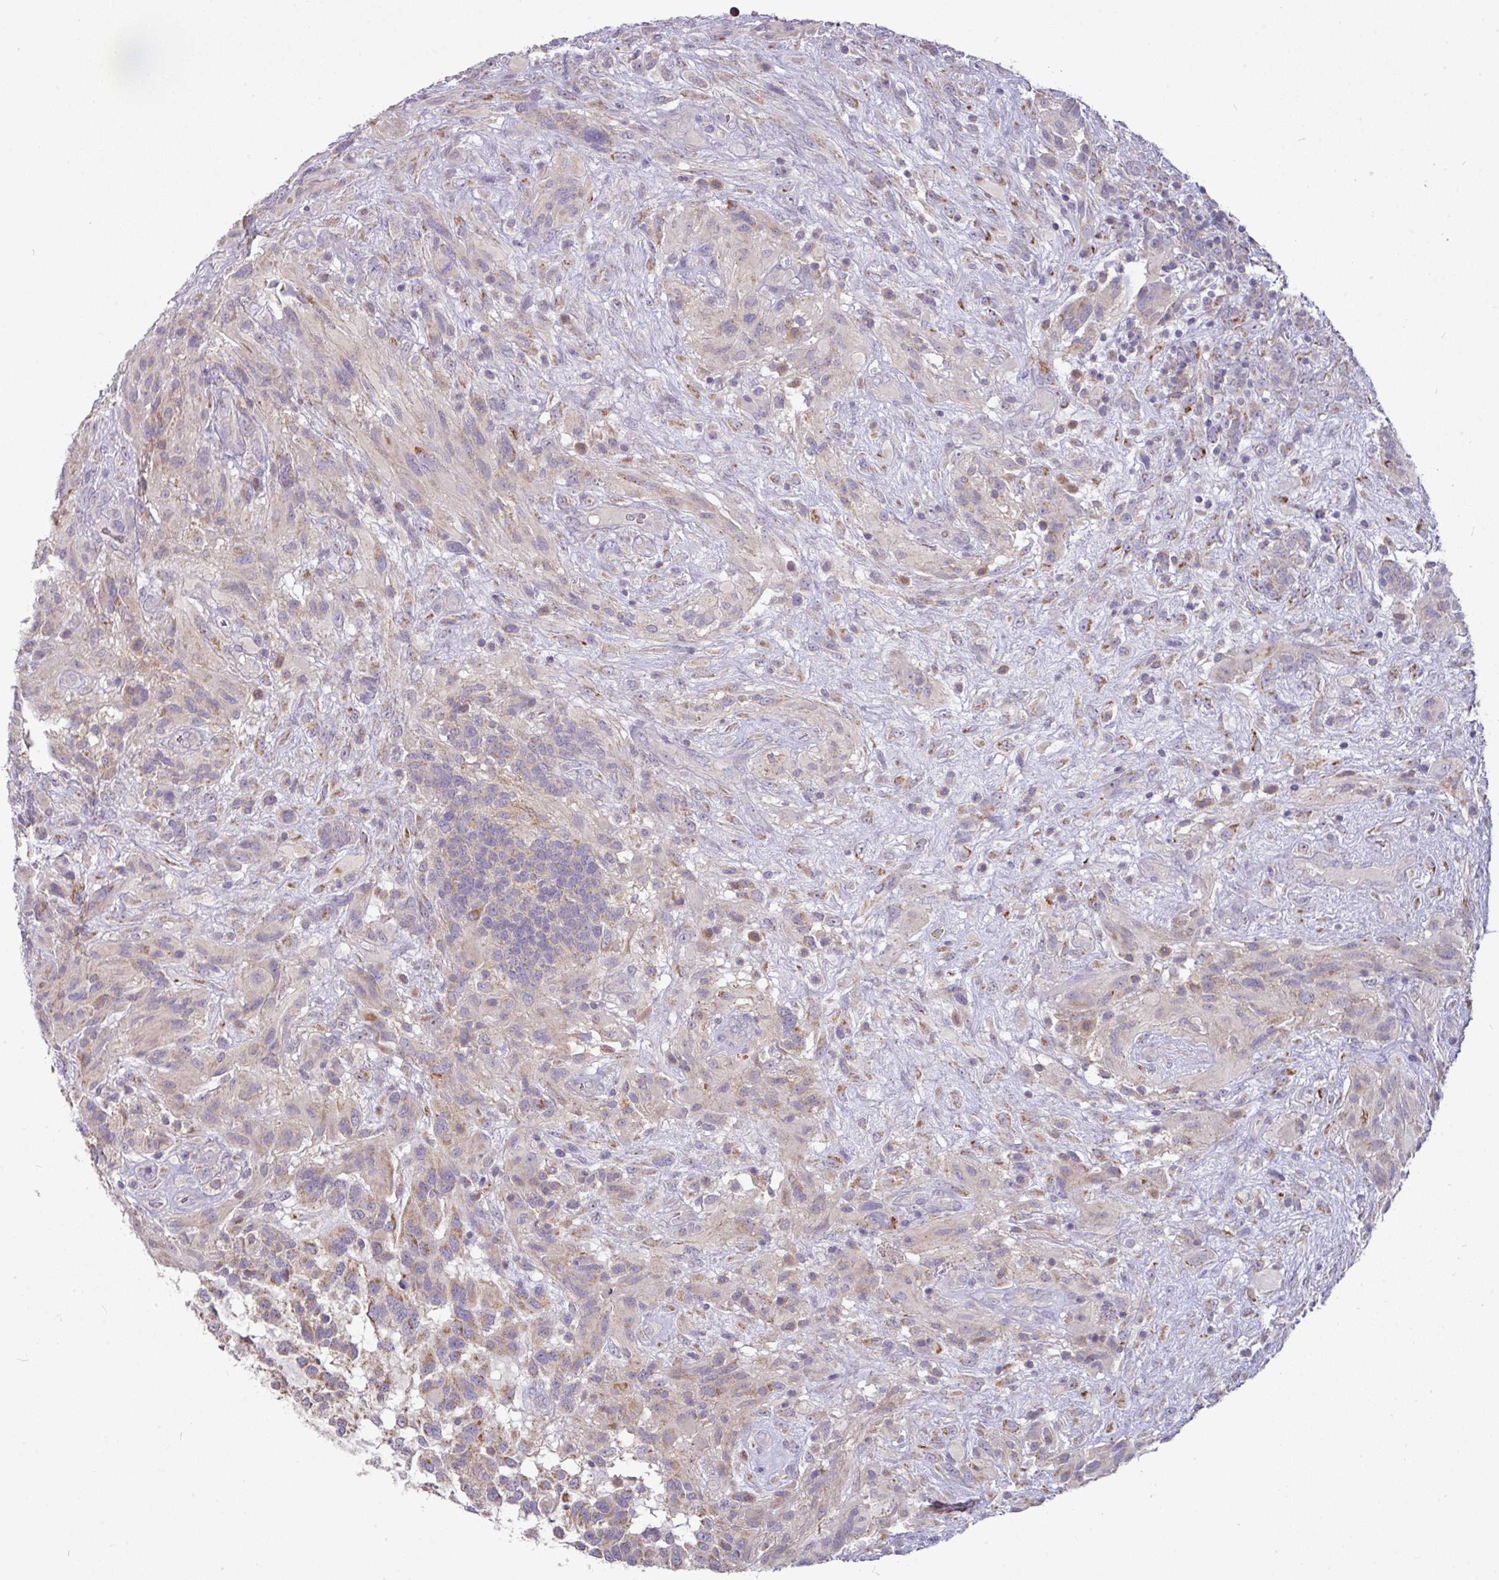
{"staining": {"intensity": "moderate", "quantity": "<25%", "location": "cytoplasmic/membranous"}, "tissue": "glioma", "cell_type": "Tumor cells", "image_type": "cancer", "snomed": [{"axis": "morphology", "description": "Glioma, malignant, High grade"}, {"axis": "topography", "description": "Brain"}], "caption": "The immunohistochemical stain shows moderate cytoplasmic/membranous staining in tumor cells of malignant glioma (high-grade) tissue.", "gene": "TRAPPC1", "patient": {"sex": "male", "age": 61}}